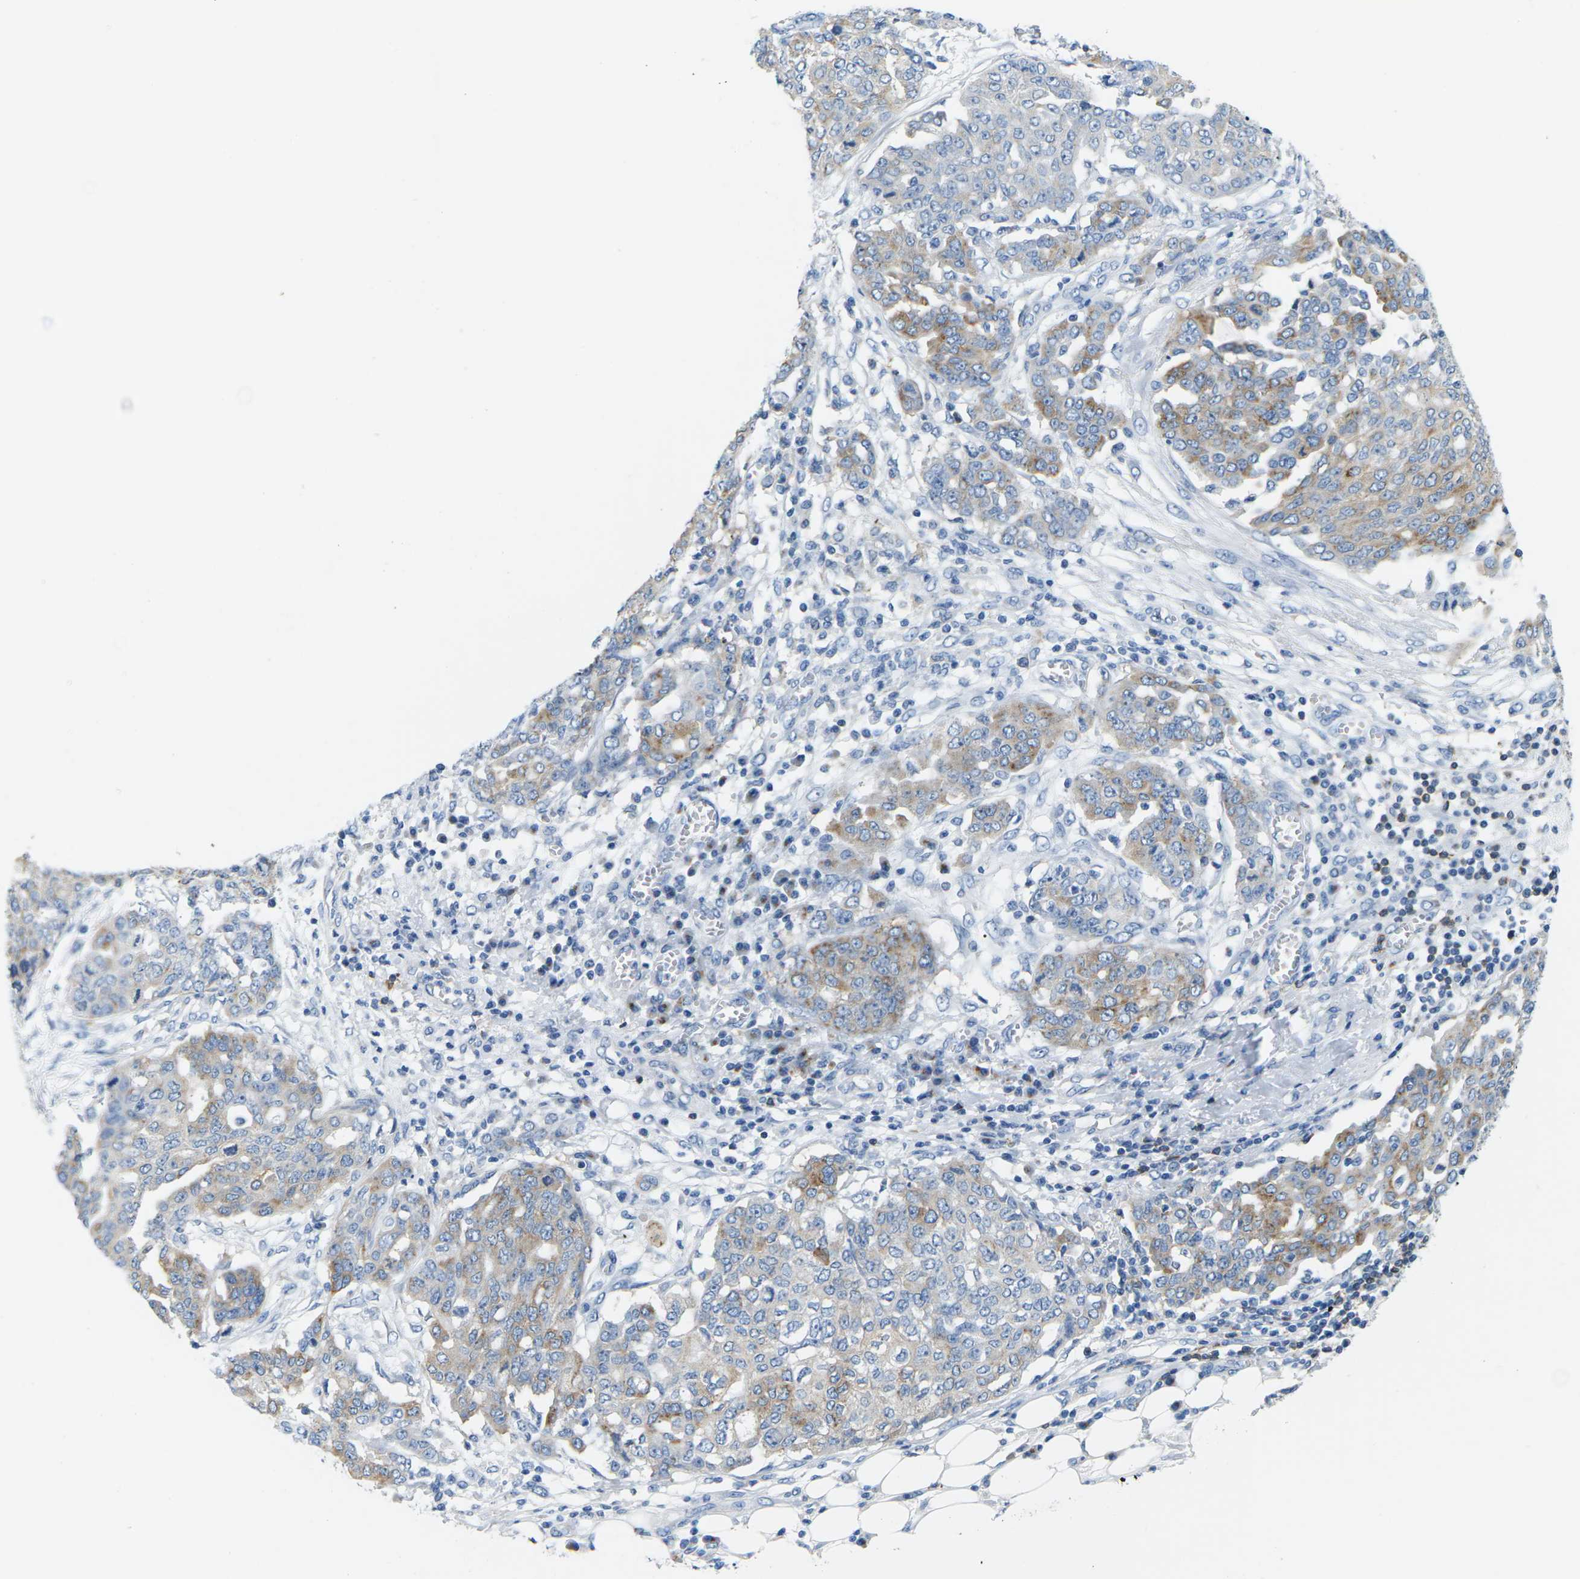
{"staining": {"intensity": "moderate", "quantity": "25%-75%", "location": "cytoplasmic/membranous"}, "tissue": "ovarian cancer", "cell_type": "Tumor cells", "image_type": "cancer", "snomed": [{"axis": "morphology", "description": "Cystadenocarcinoma, serous, NOS"}, {"axis": "topography", "description": "Soft tissue"}, {"axis": "topography", "description": "Ovary"}], "caption": "Protein analysis of ovarian serous cystadenocarcinoma tissue exhibits moderate cytoplasmic/membranous positivity in about 25%-75% of tumor cells.", "gene": "SYNGR2", "patient": {"sex": "female", "age": 57}}